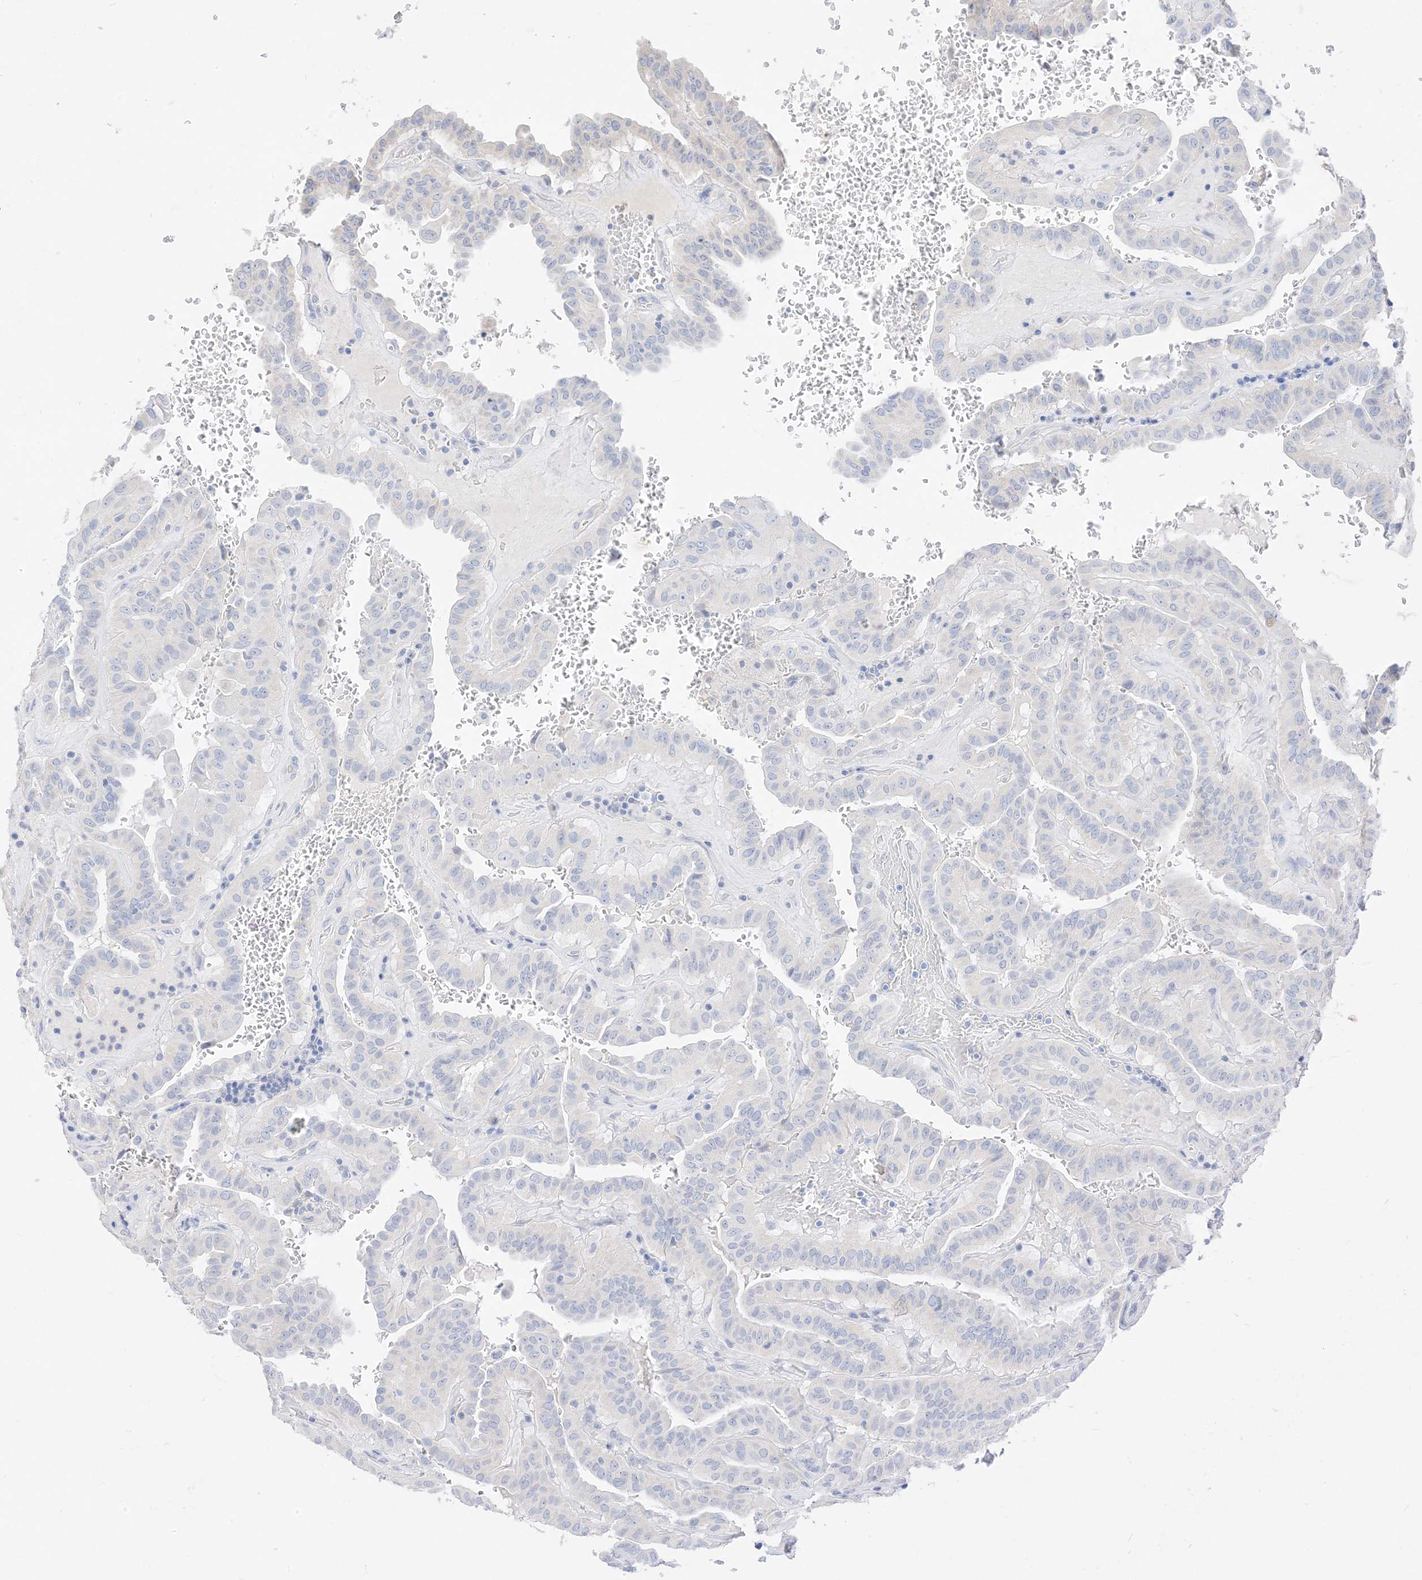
{"staining": {"intensity": "negative", "quantity": "none", "location": "none"}, "tissue": "thyroid cancer", "cell_type": "Tumor cells", "image_type": "cancer", "snomed": [{"axis": "morphology", "description": "Papillary adenocarcinoma, NOS"}, {"axis": "topography", "description": "Thyroid gland"}], "caption": "Immunohistochemistry (IHC) of thyroid cancer exhibits no expression in tumor cells.", "gene": "MUC17", "patient": {"sex": "male", "age": 77}}